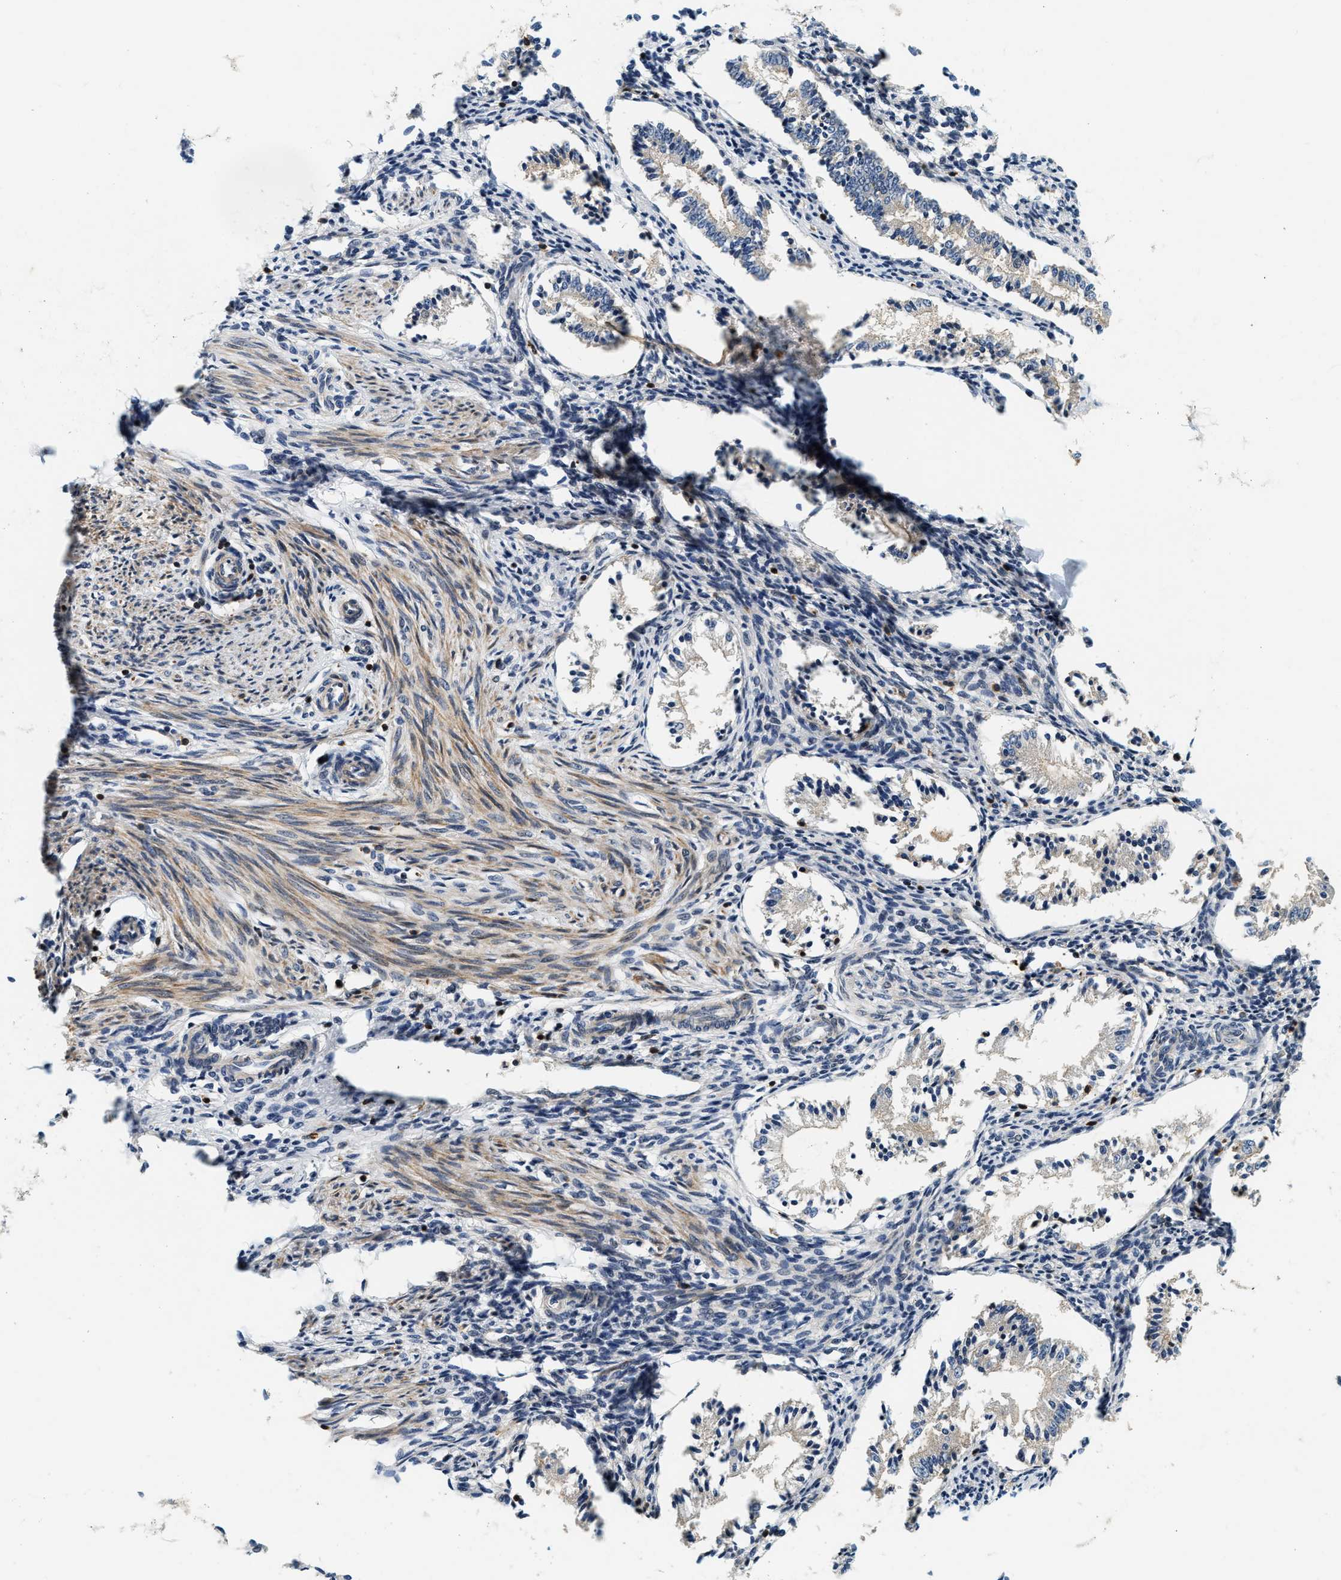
{"staining": {"intensity": "negative", "quantity": "none", "location": "none"}, "tissue": "endometrium", "cell_type": "Cells in endometrial stroma", "image_type": "normal", "snomed": [{"axis": "morphology", "description": "Normal tissue, NOS"}, {"axis": "topography", "description": "Endometrium"}], "caption": "Immunohistochemical staining of unremarkable human endometrium shows no significant staining in cells in endometrial stroma.", "gene": "SAMD9", "patient": {"sex": "female", "age": 42}}